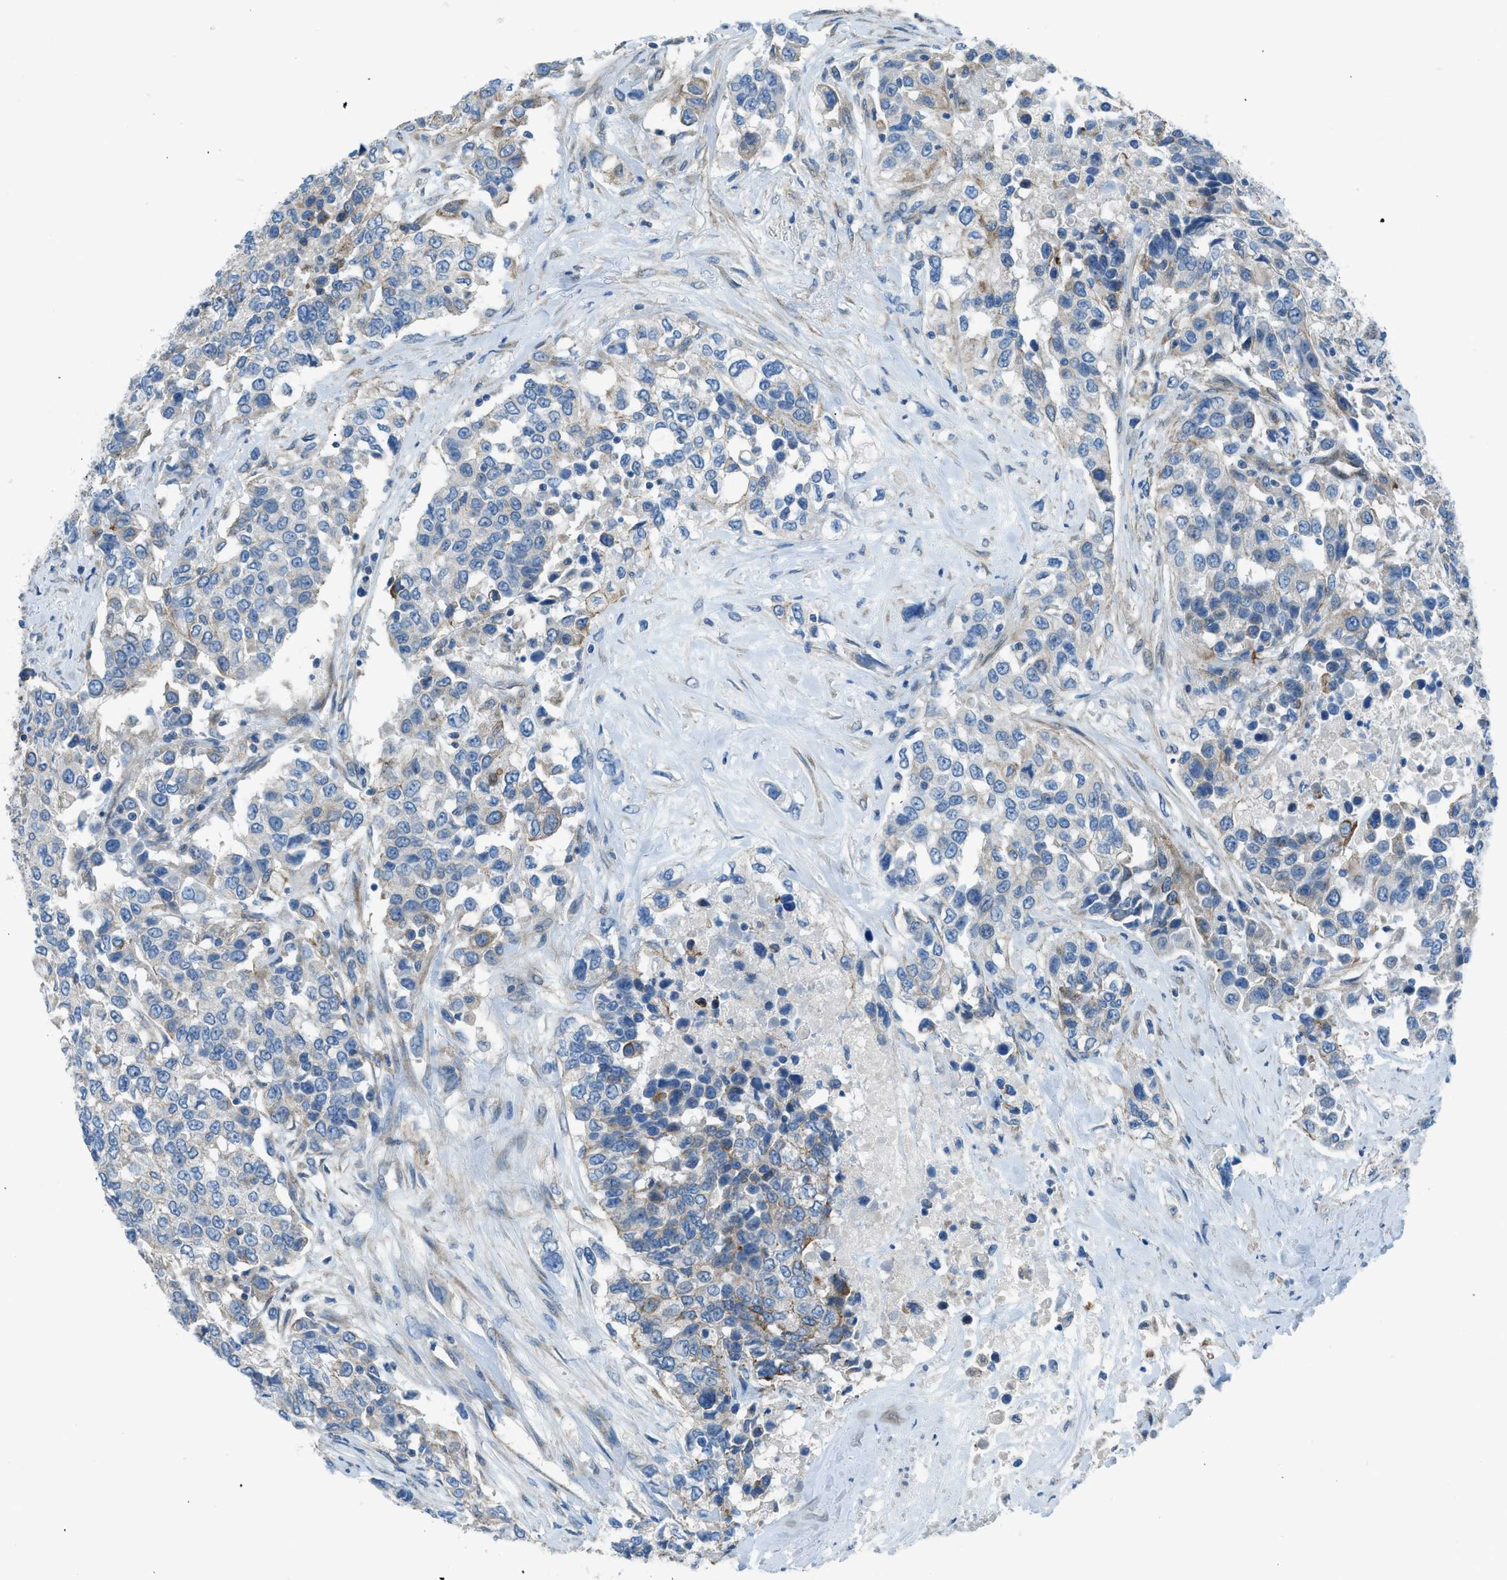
{"staining": {"intensity": "strong", "quantity": "<25%", "location": "cytoplasmic/membranous"}, "tissue": "urothelial cancer", "cell_type": "Tumor cells", "image_type": "cancer", "snomed": [{"axis": "morphology", "description": "Urothelial carcinoma, High grade"}, {"axis": "topography", "description": "Urinary bladder"}], "caption": "A photomicrograph of urothelial carcinoma (high-grade) stained for a protein reveals strong cytoplasmic/membranous brown staining in tumor cells. (IHC, brightfield microscopy, high magnification).", "gene": "PRKN", "patient": {"sex": "female", "age": 80}}